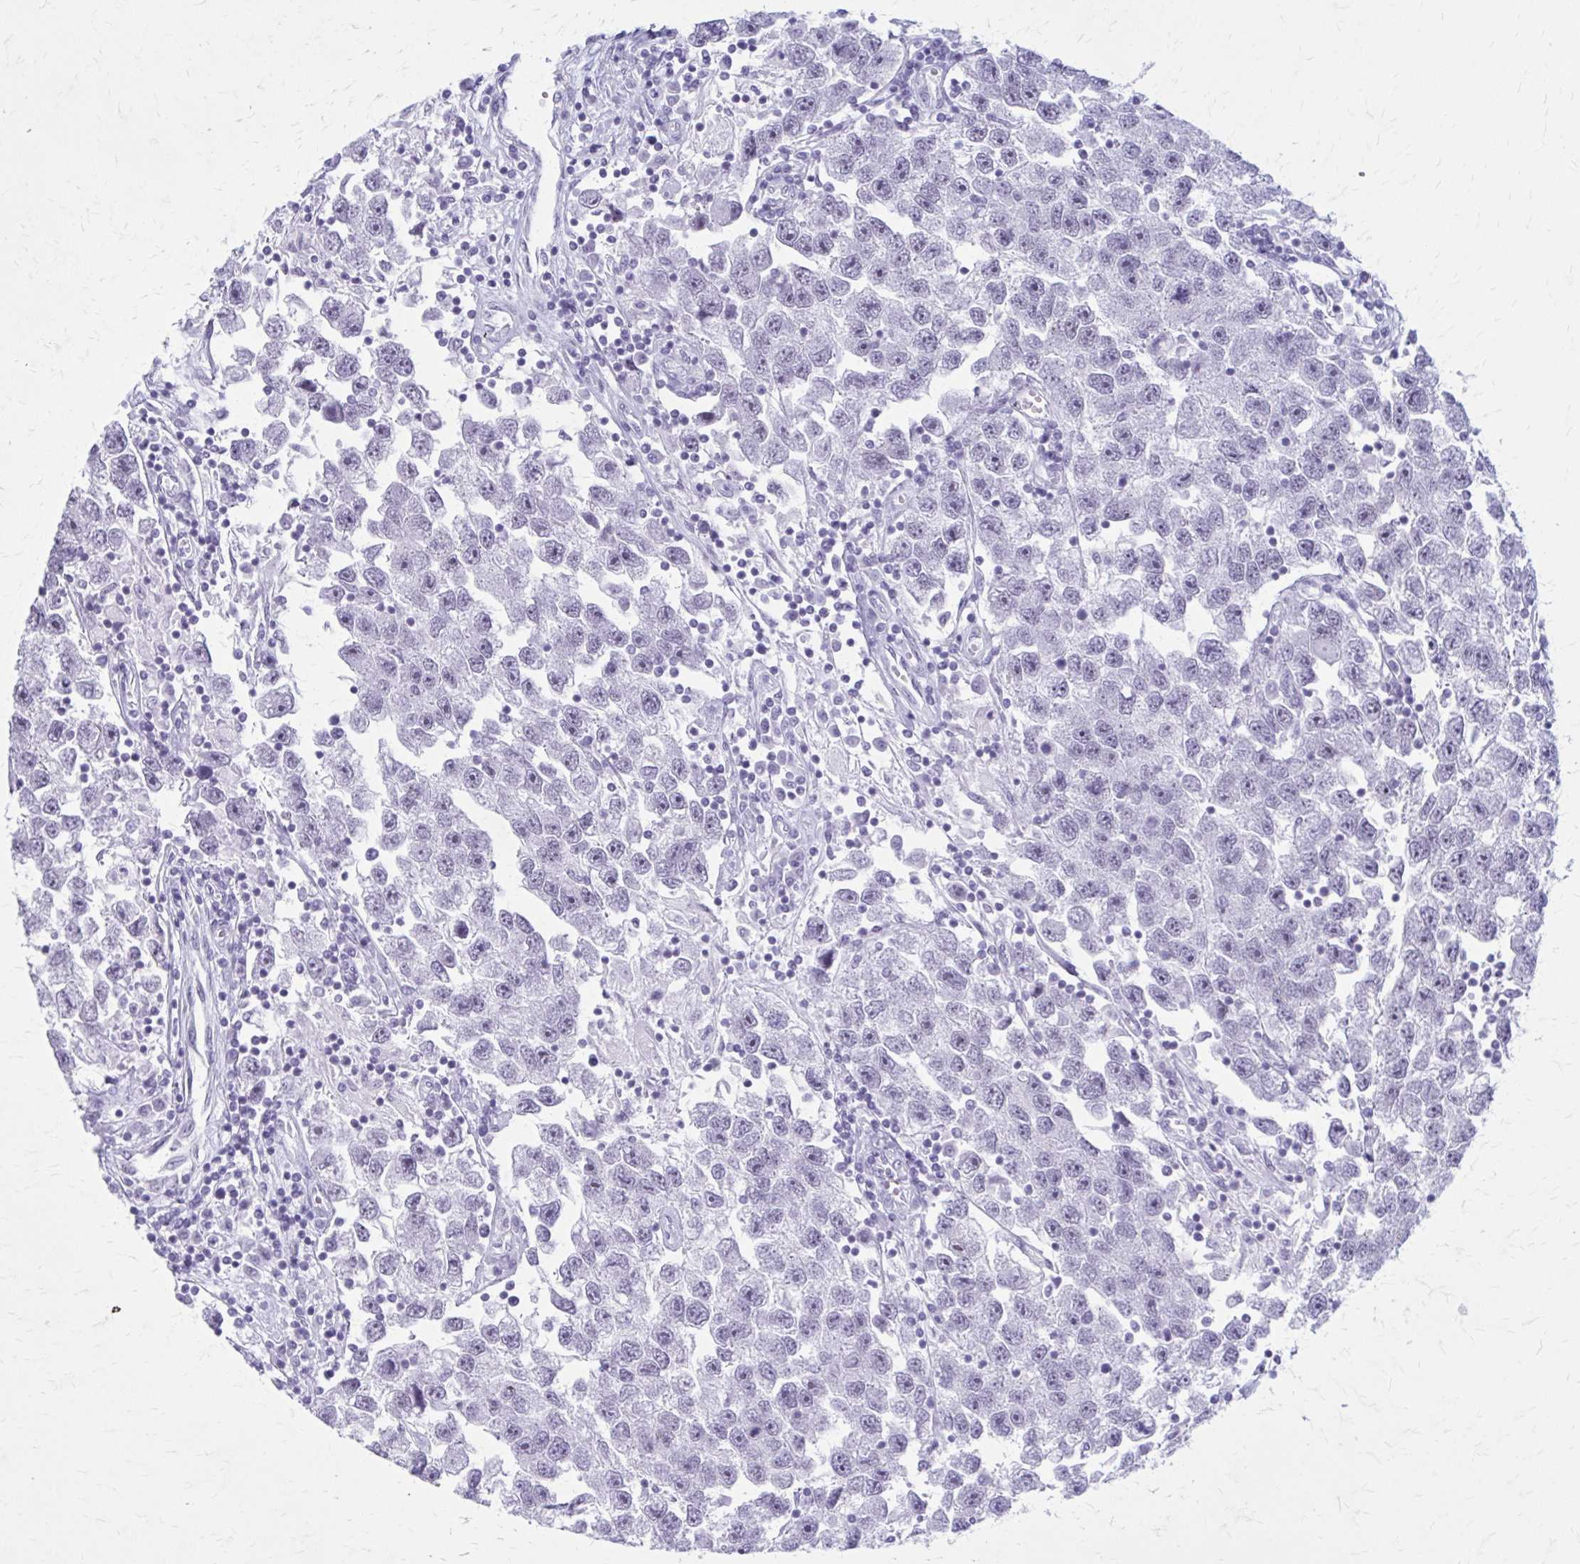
{"staining": {"intensity": "negative", "quantity": "none", "location": "none"}, "tissue": "testis cancer", "cell_type": "Tumor cells", "image_type": "cancer", "snomed": [{"axis": "morphology", "description": "Seminoma, NOS"}, {"axis": "topography", "description": "Testis"}], "caption": "DAB (3,3'-diaminobenzidine) immunohistochemical staining of human testis cancer (seminoma) demonstrates no significant expression in tumor cells. (Stains: DAB IHC with hematoxylin counter stain, Microscopy: brightfield microscopy at high magnification).", "gene": "GAD1", "patient": {"sex": "male", "age": 26}}